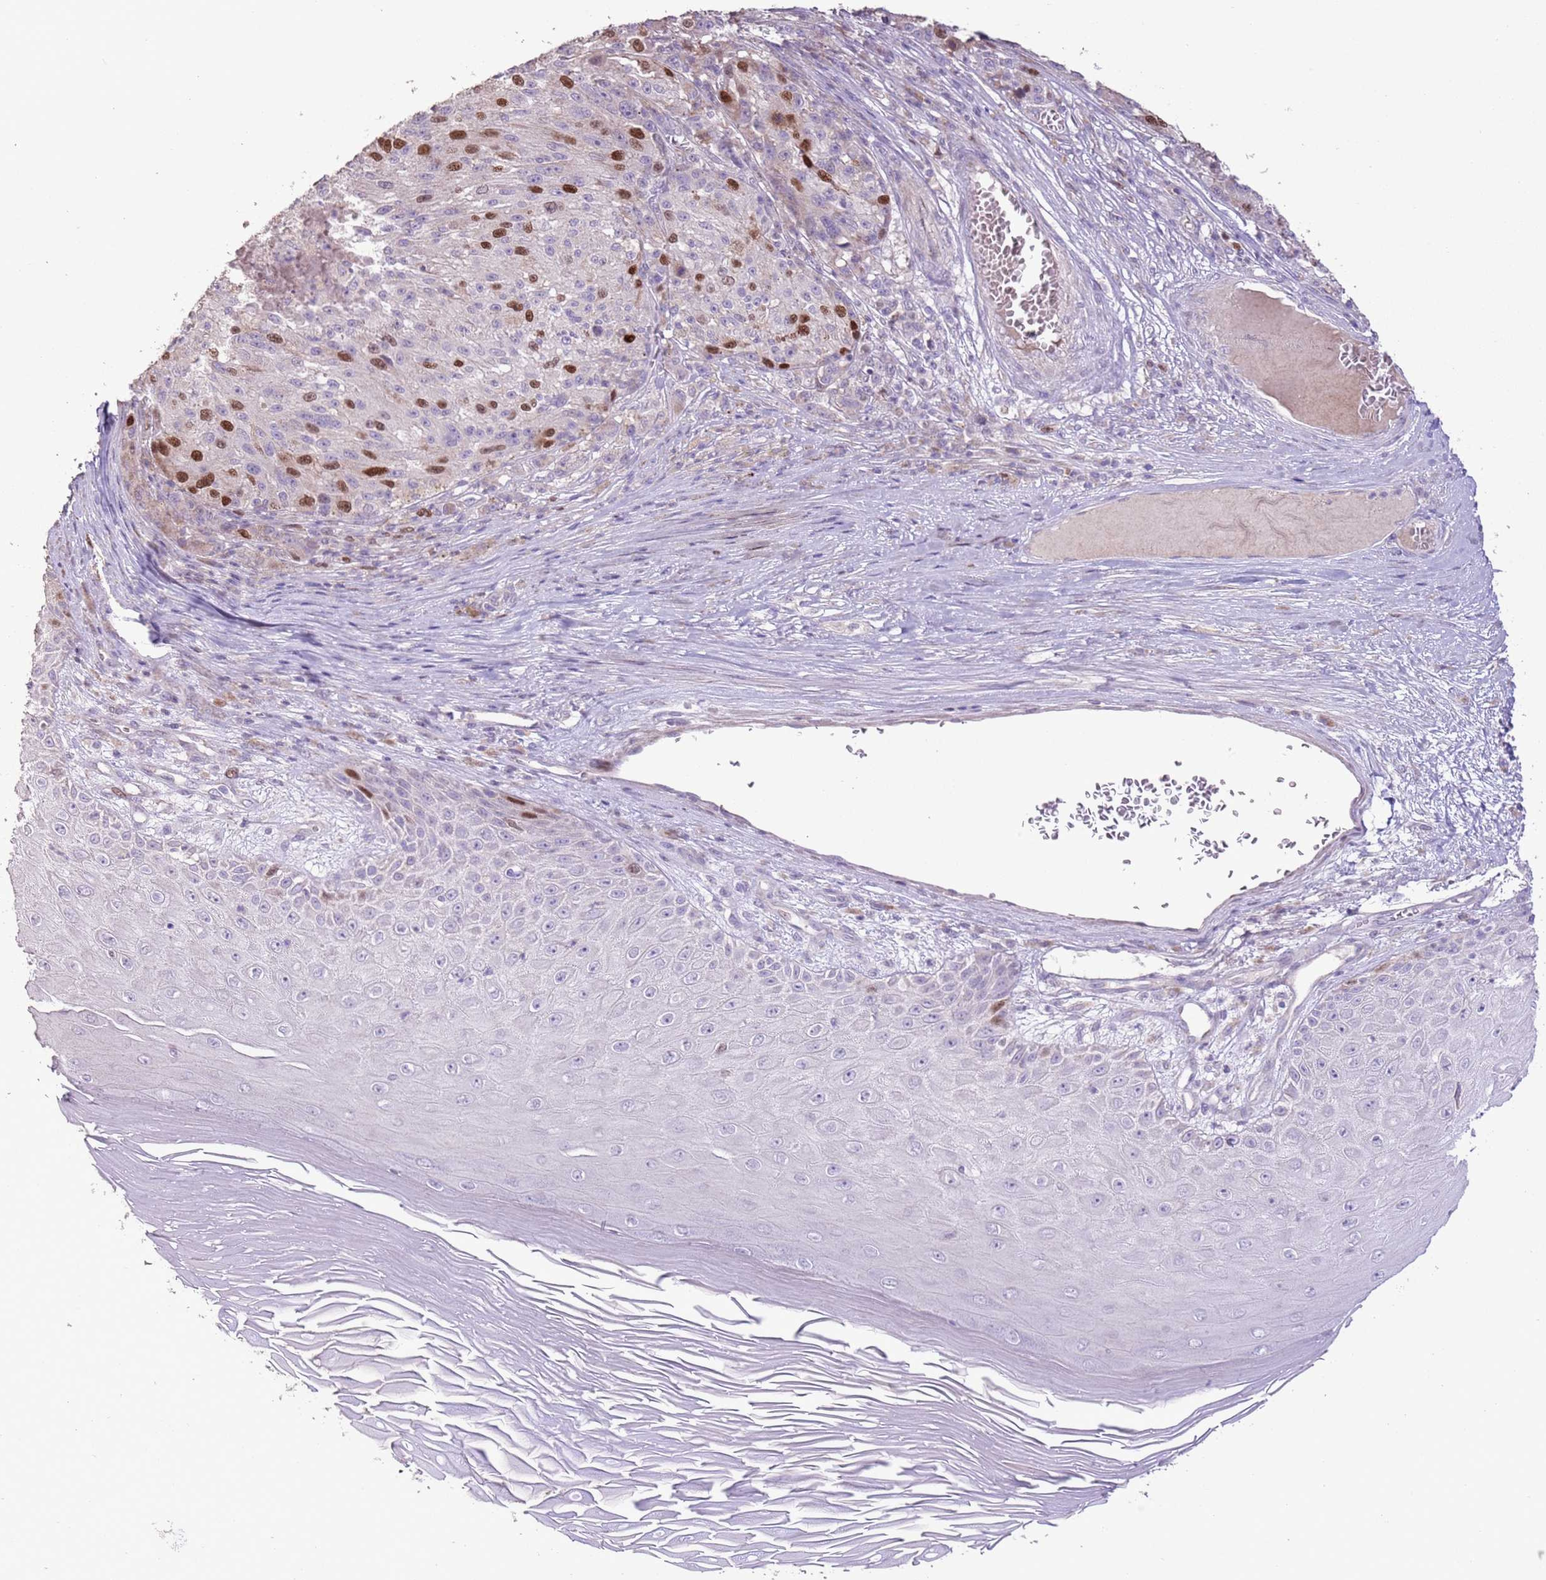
{"staining": {"intensity": "strong", "quantity": "25%-75%", "location": "nuclear"}, "tissue": "melanoma", "cell_type": "Tumor cells", "image_type": "cancer", "snomed": [{"axis": "morphology", "description": "Malignant melanoma, NOS"}, {"axis": "topography", "description": "Skin"}], "caption": "A histopathology image of human melanoma stained for a protein demonstrates strong nuclear brown staining in tumor cells. The staining was performed using DAB to visualize the protein expression in brown, while the nuclei were stained in blue with hematoxylin (Magnification: 20x).", "gene": "GMNN", "patient": {"sex": "male", "age": 53}}